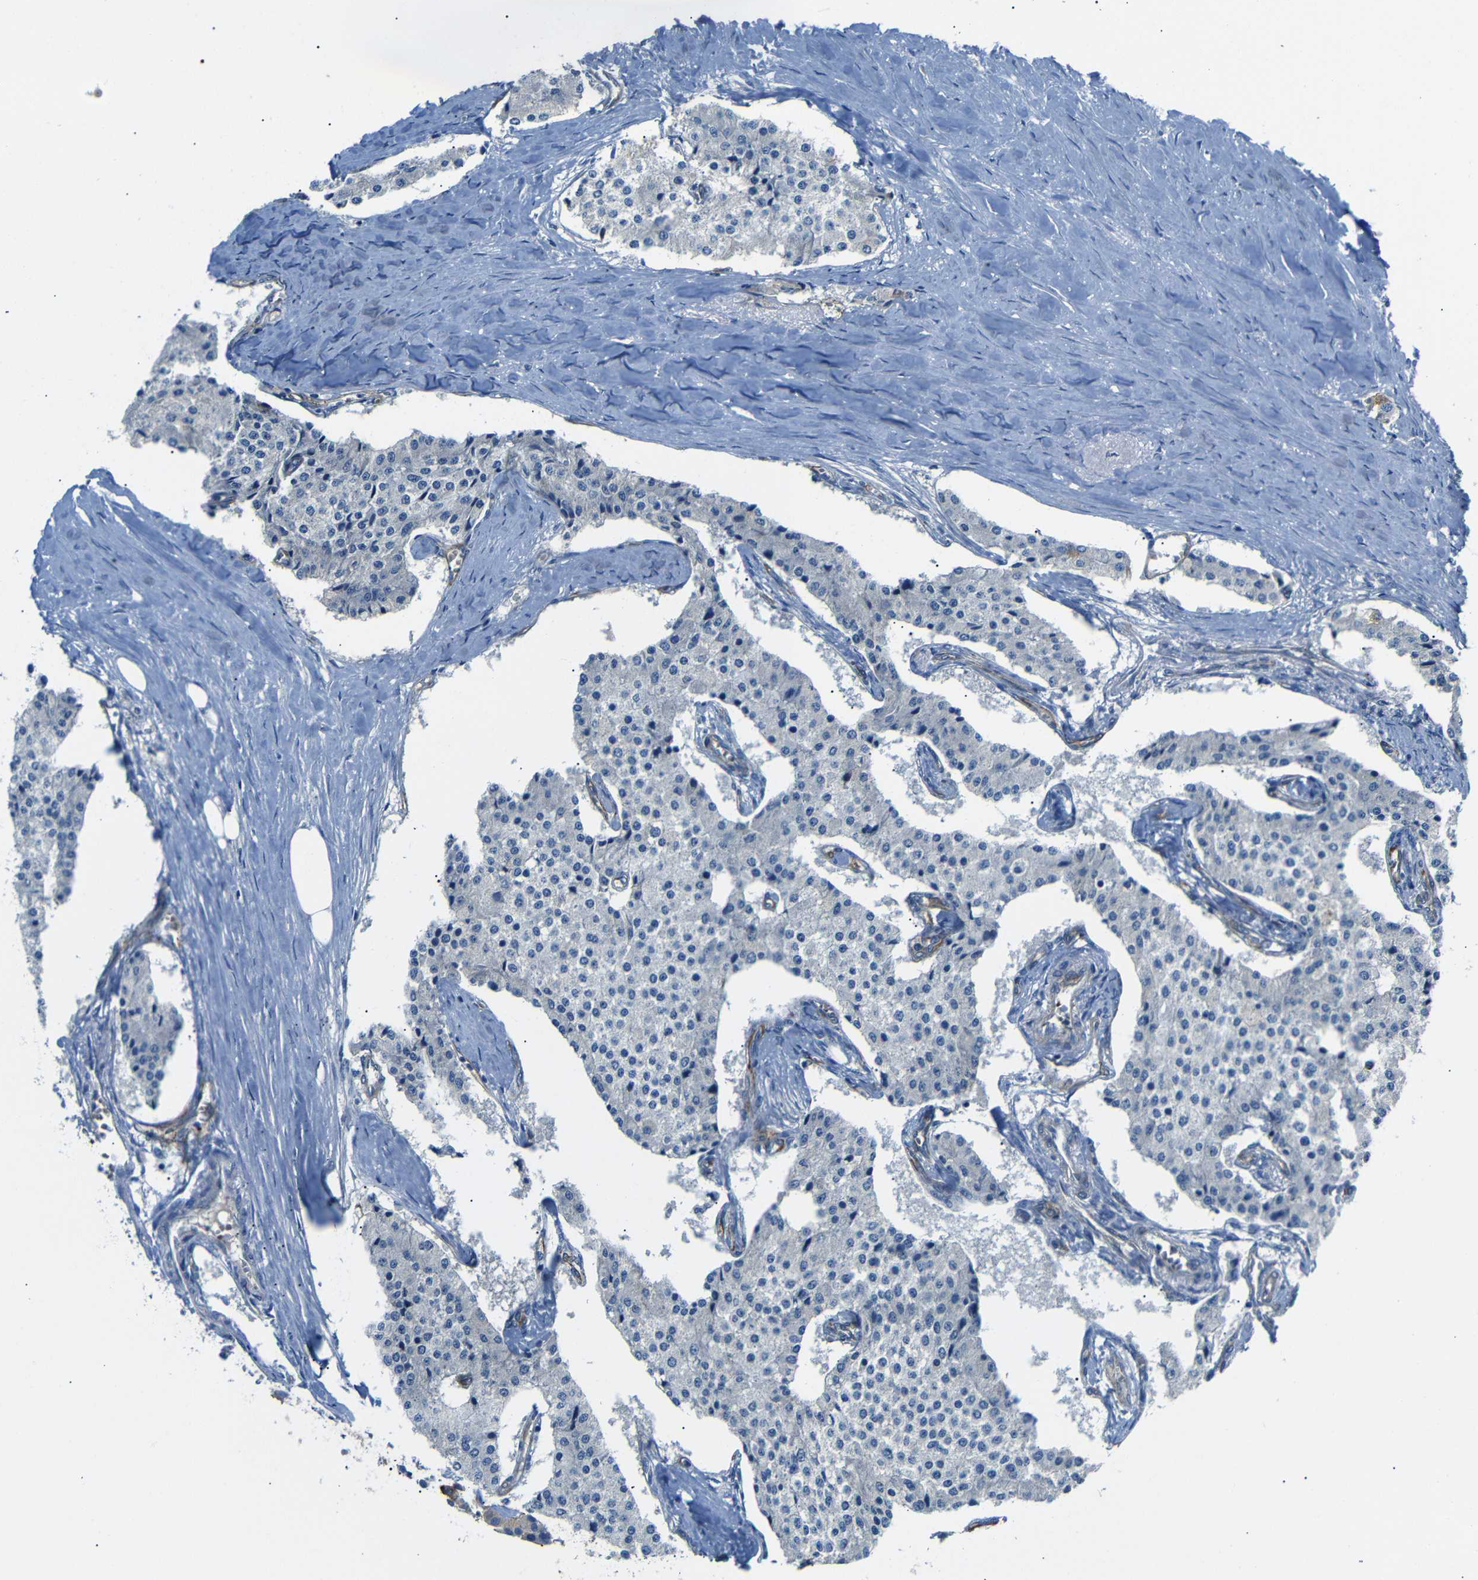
{"staining": {"intensity": "negative", "quantity": "none", "location": "none"}, "tissue": "carcinoid", "cell_type": "Tumor cells", "image_type": "cancer", "snomed": [{"axis": "morphology", "description": "Carcinoid, malignant, NOS"}, {"axis": "topography", "description": "Colon"}], "caption": "An image of carcinoid stained for a protein displays no brown staining in tumor cells.", "gene": "MYO1B", "patient": {"sex": "female", "age": 52}}